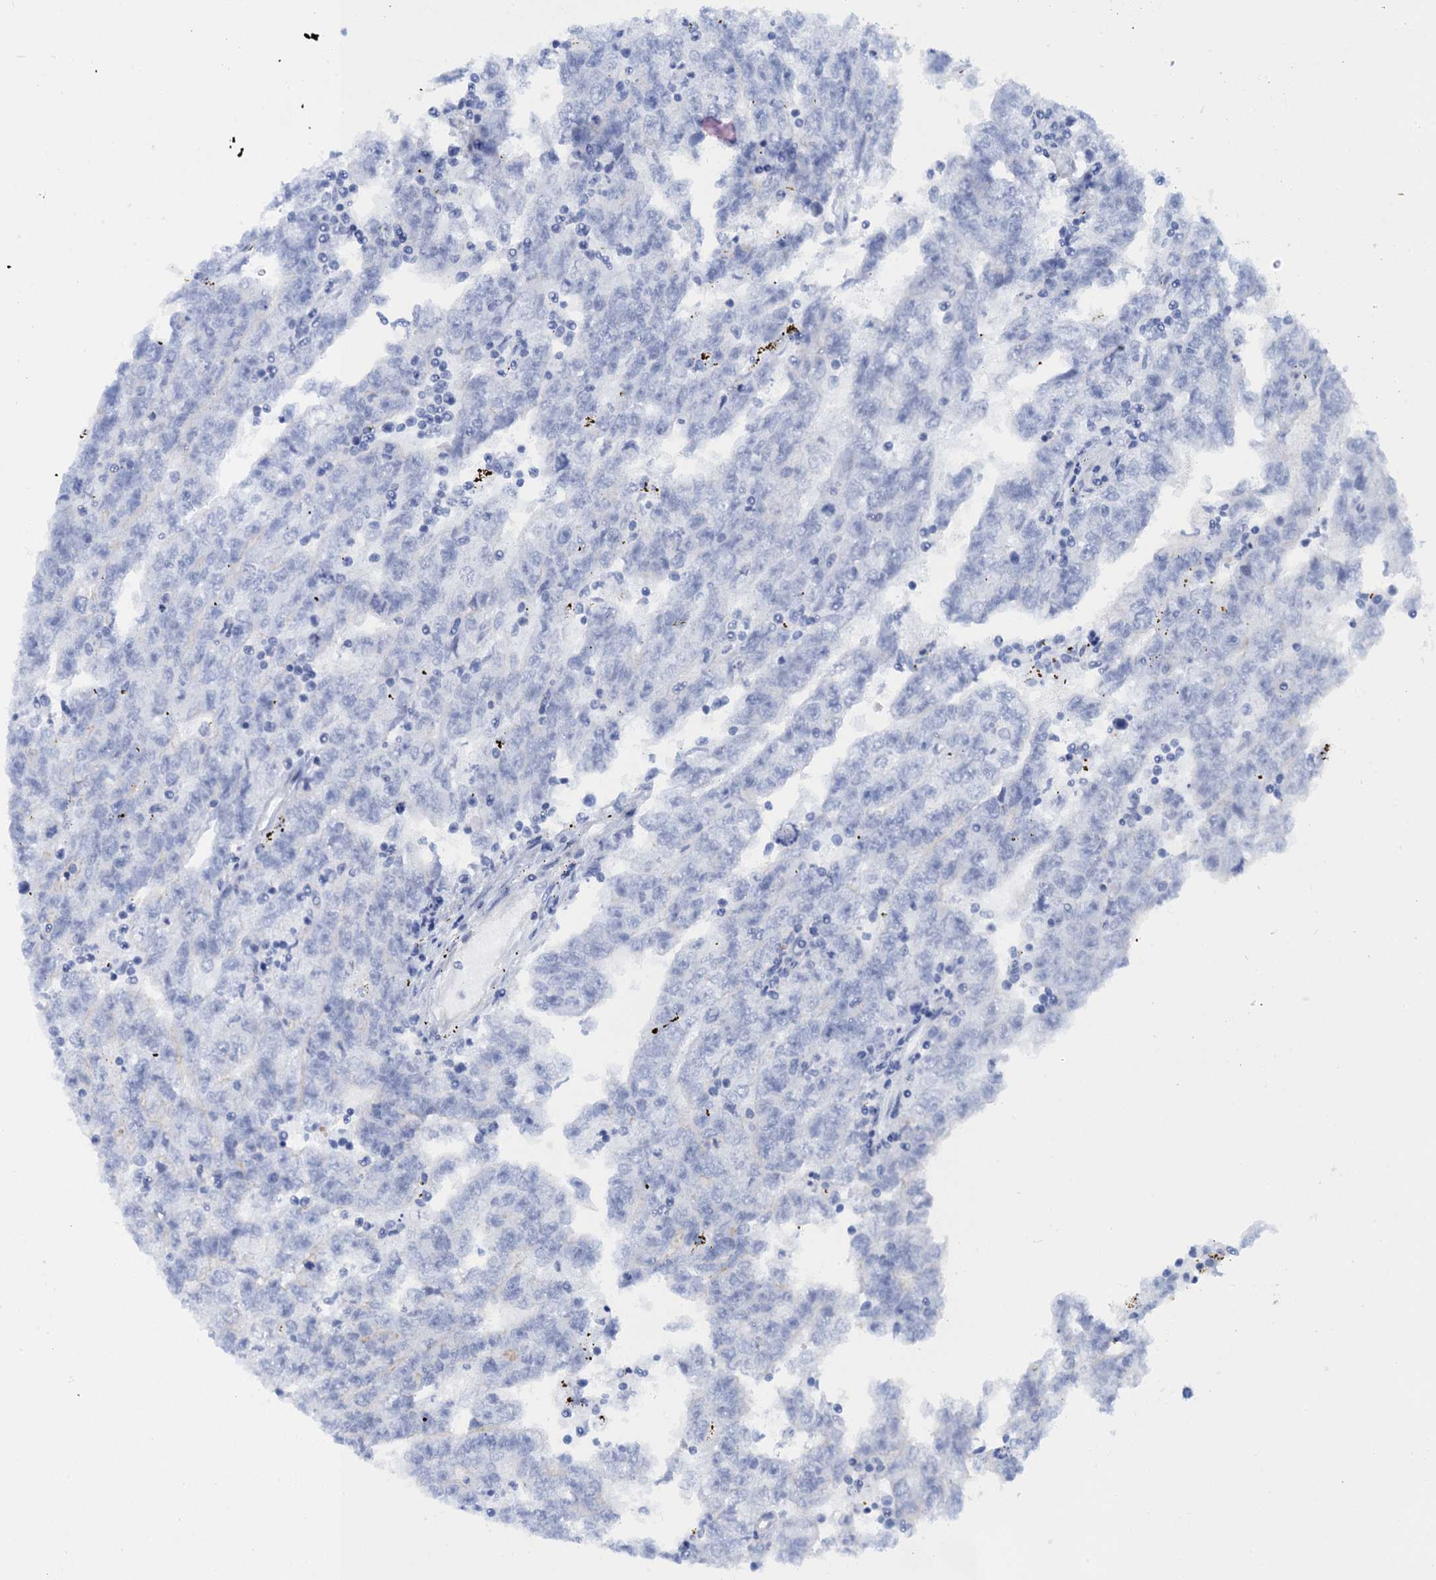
{"staining": {"intensity": "negative", "quantity": "none", "location": "none"}, "tissue": "testis cancer", "cell_type": "Tumor cells", "image_type": "cancer", "snomed": [{"axis": "morphology", "description": "Carcinoma, Embryonal, NOS"}, {"axis": "topography", "description": "Testis"}], "caption": "DAB (3,3'-diaminobenzidine) immunohistochemical staining of human testis embryonal carcinoma exhibits no significant staining in tumor cells.", "gene": "CALML5", "patient": {"sex": "male", "age": 25}}